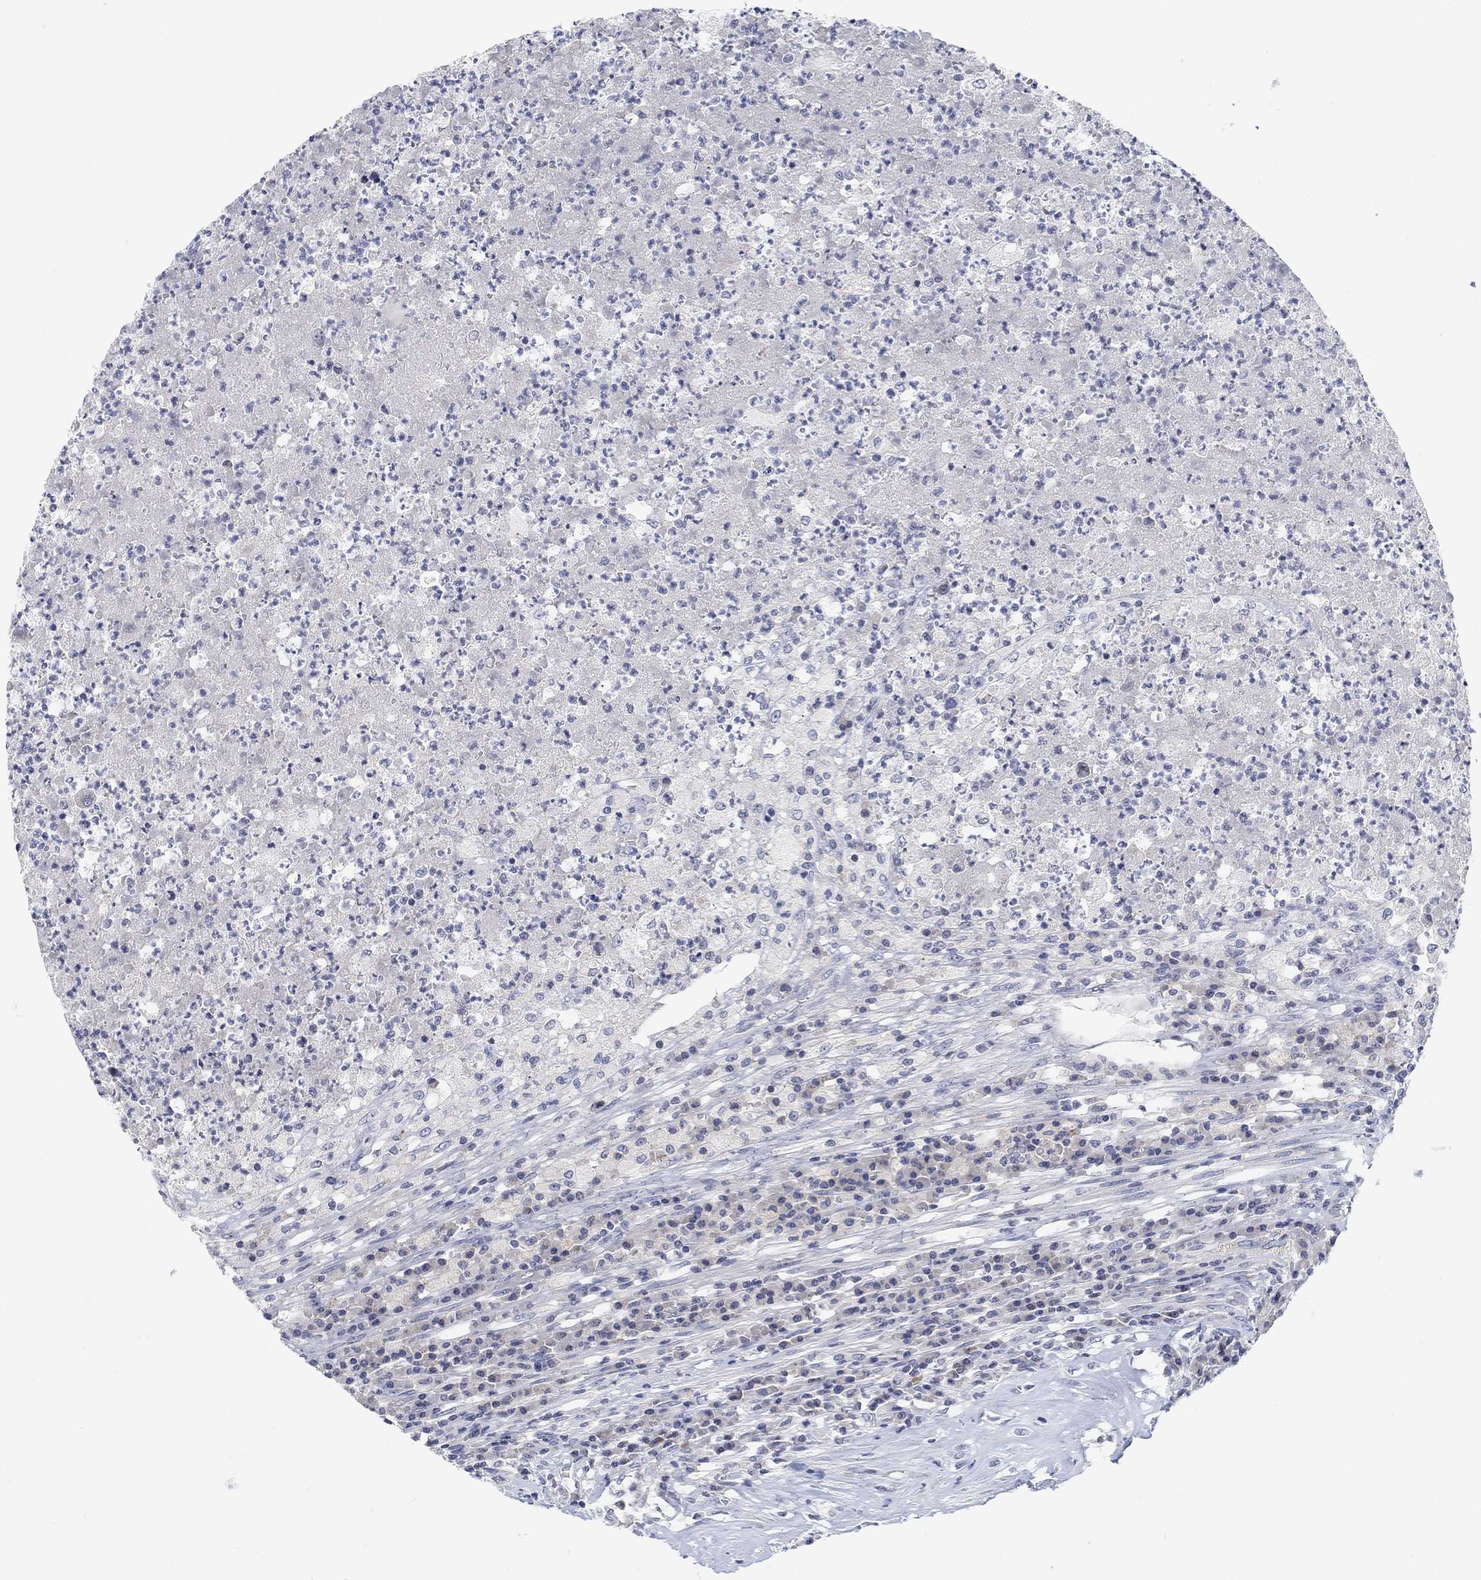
{"staining": {"intensity": "negative", "quantity": "none", "location": "none"}, "tissue": "testis cancer", "cell_type": "Tumor cells", "image_type": "cancer", "snomed": [{"axis": "morphology", "description": "Necrosis, NOS"}, {"axis": "morphology", "description": "Carcinoma, Embryonal, NOS"}, {"axis": "topography", "description": "Testis"}], "caption": "Embryonal carcinoma (testis) was stained to show a protein in brown. There is no significant positivity in tumor cells.", "gene": "ATP6V1E2", "patient": {"sex": "male", "age": 19}}